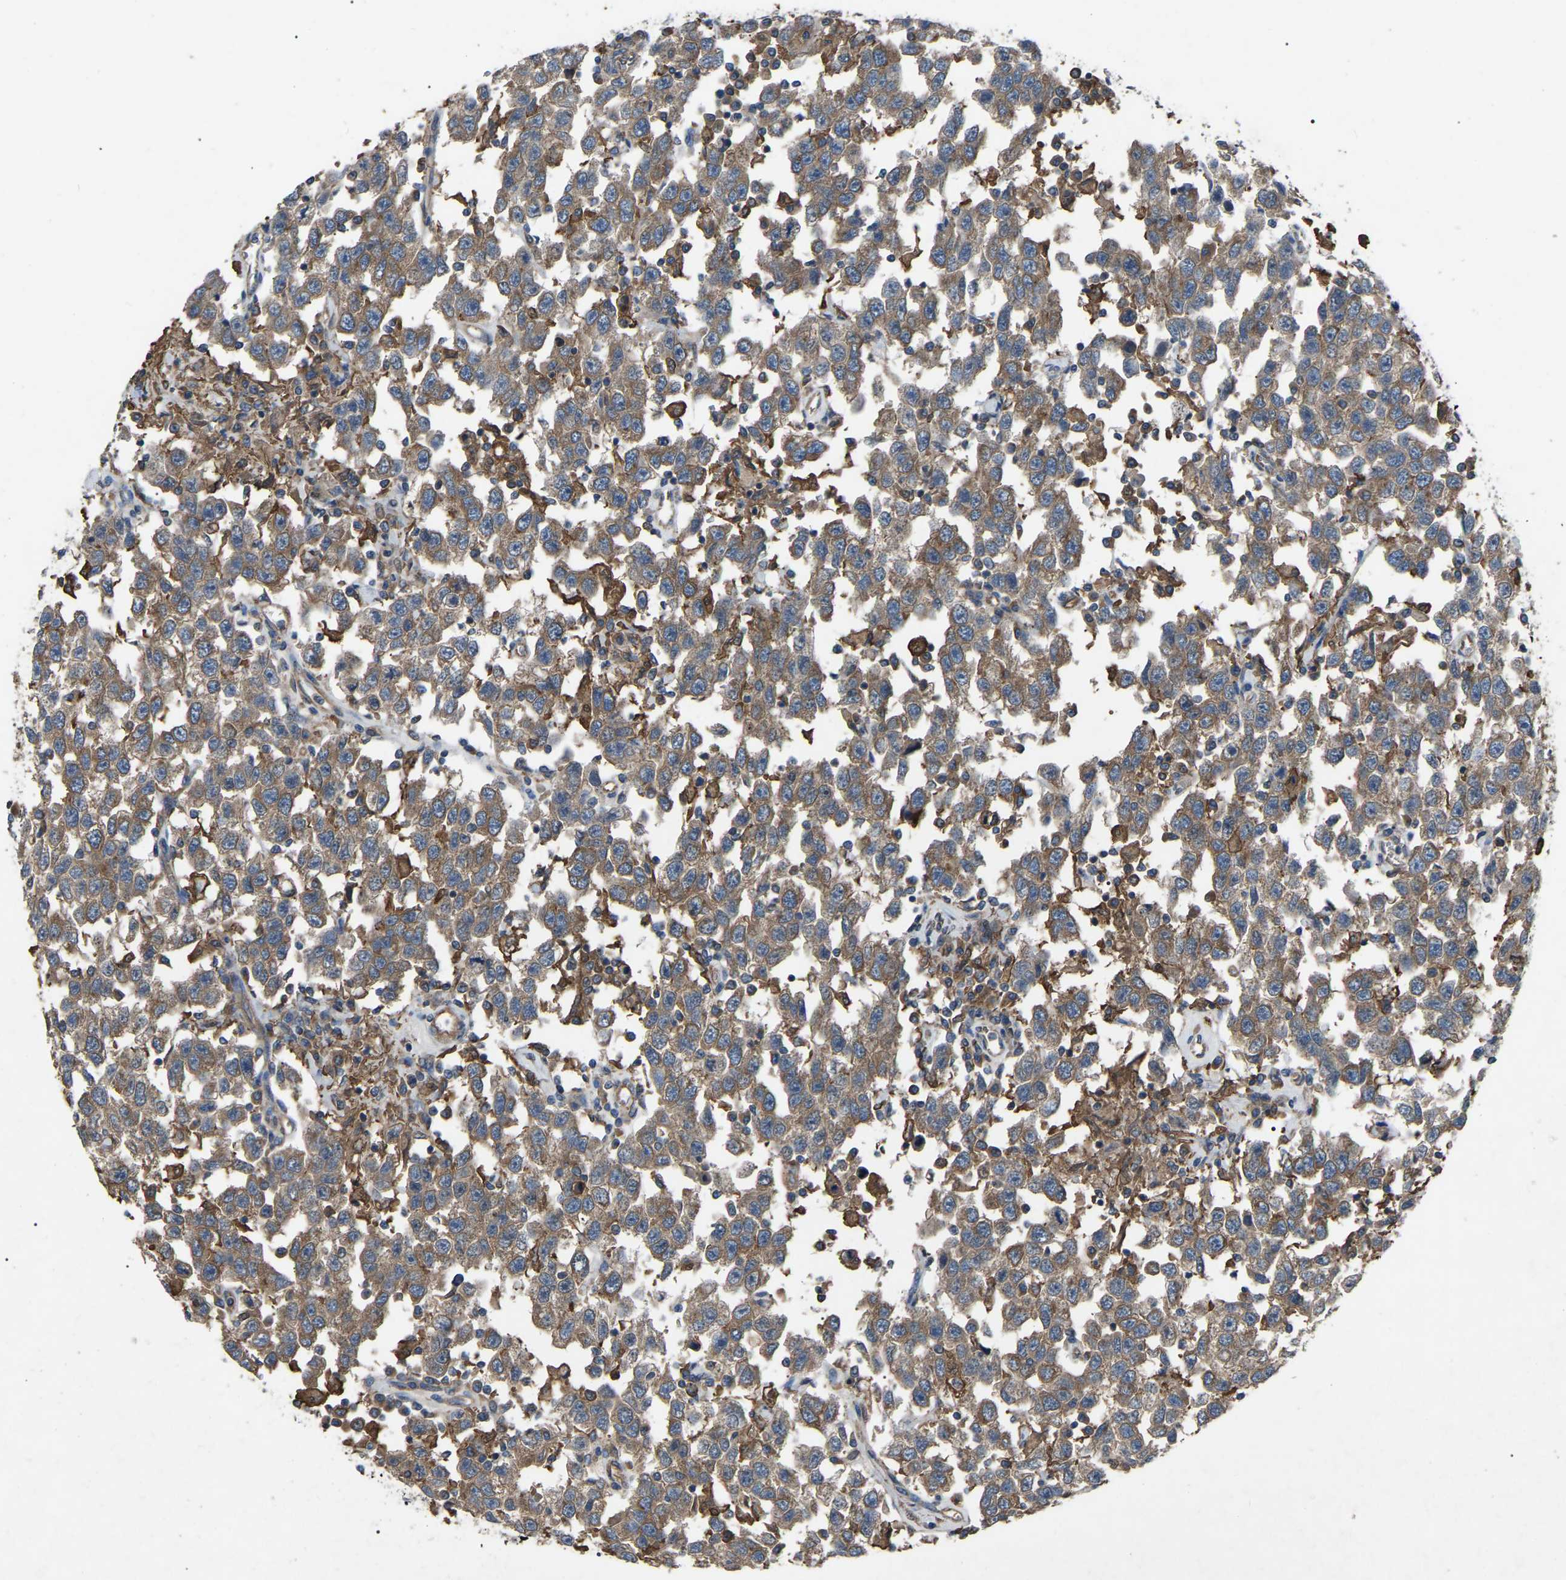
{"staining": {"intensity": "moderate", "quantity": ">75%", "location": "cytoplasmic/membranous"}, "tissue": "testis cancer", "cell_type": "Tumor cells", "image_type": "cancer", "snomed": [{"axis": "morphology", "description": "Seminoma, NOS"}, {"axis": "topography", "description": "Testis"}], "caption": "Testis cancer (seminoma) stained for a protein (brown) exhibits moderate cytoplasmic/membranous positive expression in about >75% of tumor cells.", "gene": "AIMP1", "patient": {"sex": "male", "age": 41}}